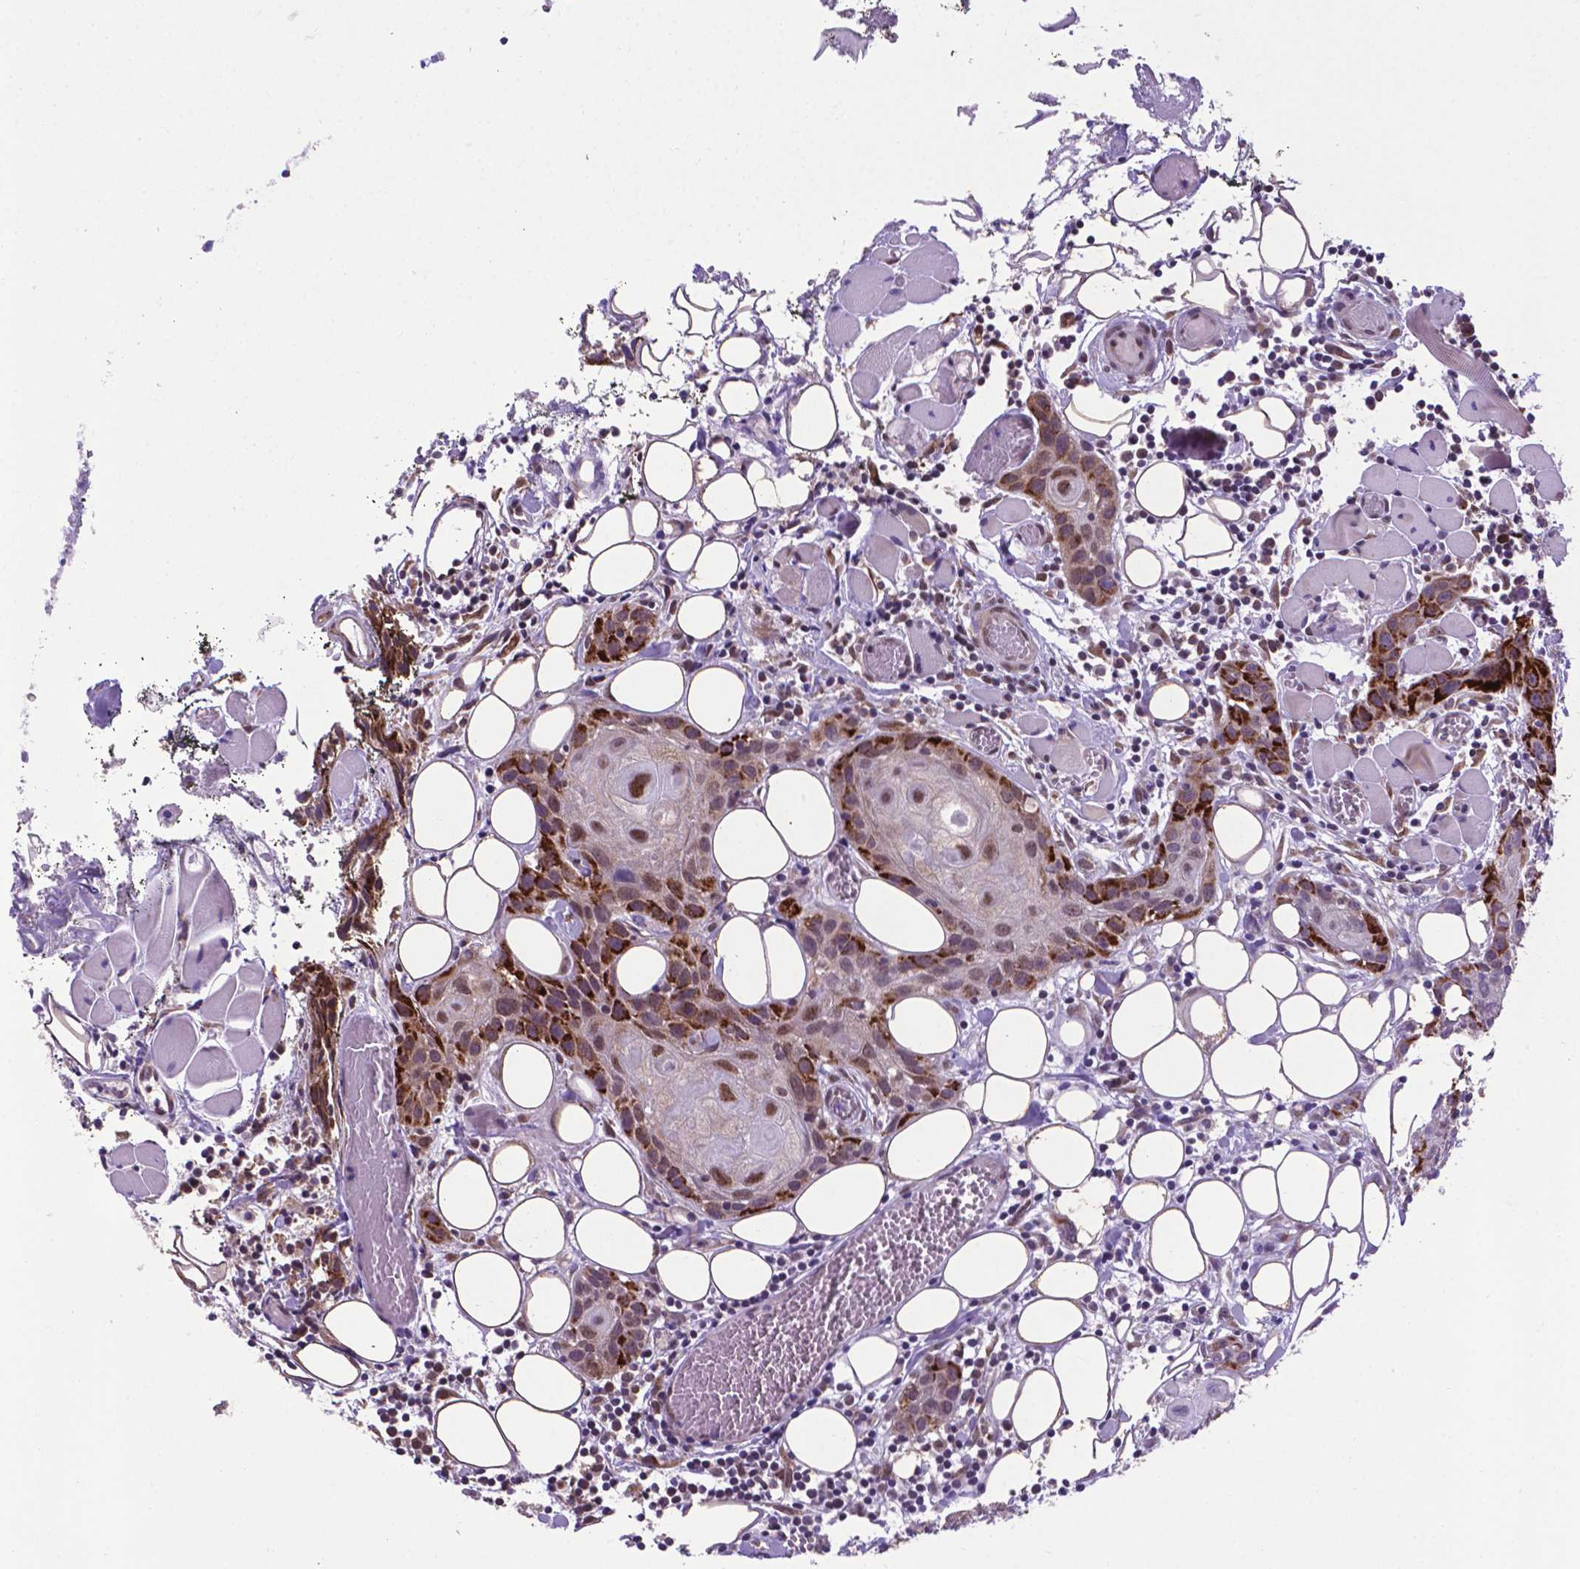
{"staining": {"intensity": "moderate", "quantity": ">75%", "location": "cytoplasmic/membranous"}, "tissue": "head and neck cancer", "cell_type": "Tumor cells", "image_type": "cancer", "snomed": [{"axis": "morphology", "description": "Squamous cell carcinoma, NOS"}, {"axis": "topography", "description": "Oral tissue"}, {"axis": "topography", "description": "Head-Neck"}], "caption": "Immunohistochemistry (IHC) photomicrograph of neoplastic tissue: human head and neck cancer stained using immunohistochemistry exhibits medium levels of moderate protein expression localized specifically in the cytoplasmic/membranous of tumor cells, appearing as a cytoplasmic/membranous brown color.", "gene": "WDR83OS", "patient": {"sex": "male", "age": 58}}